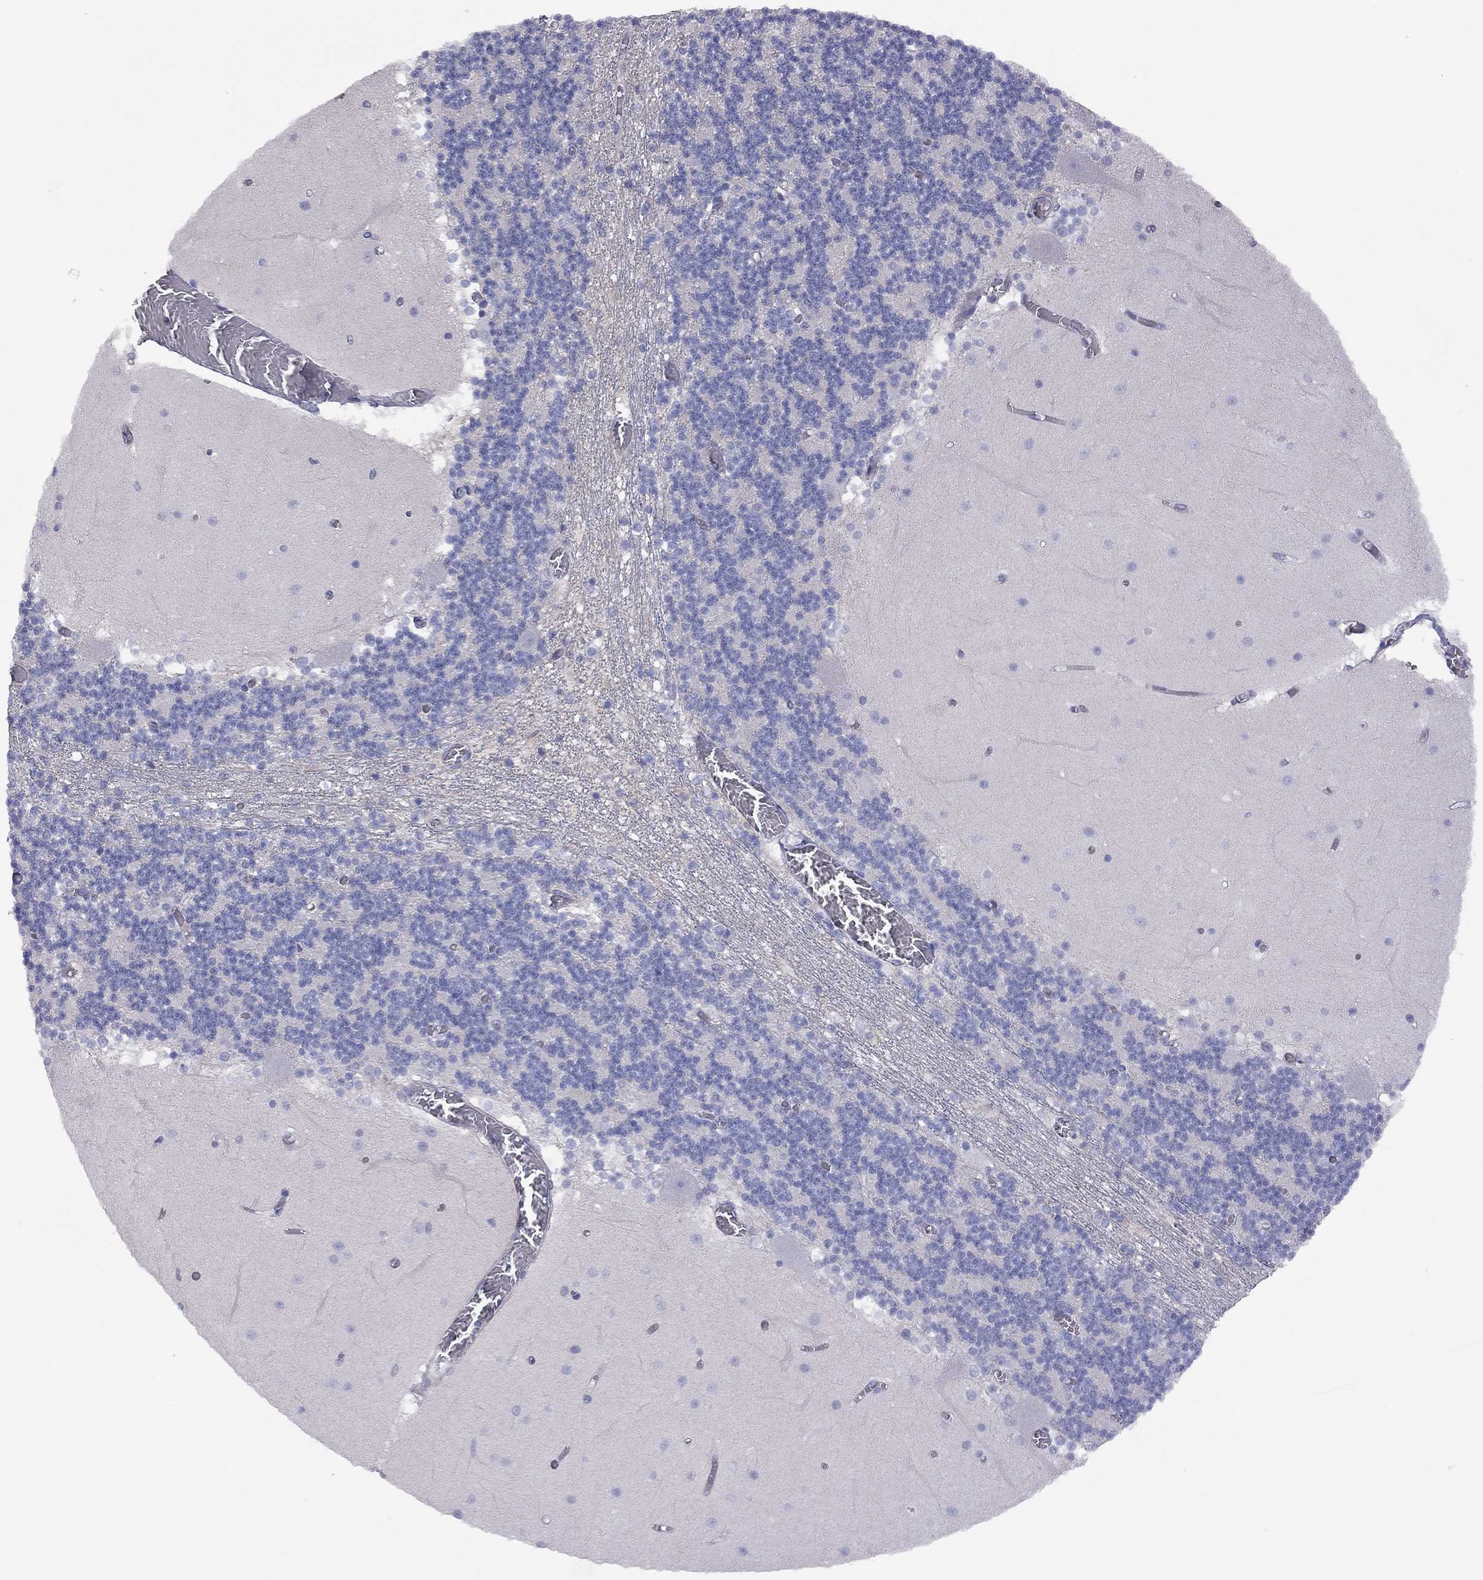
{"staining": {"intensity": "negative", "quantity": "none", "location": "none"}, "tissue": "cerebellum", "cell_type": "Cells in granular layer", "image_type": "normal", "snomed": [{"axis": "morphology", "description": "Normal tissue, NOS"}, {"axis": "topography", "description": "Cerebellum"}], "caption": "DAB (3,3'-diaminobenzidine) immunohistochemical staining of unremarkable human cerebellum exhibits no significant positivity in cells in granular layer. Nuclei are stained in blue.", "gene": "ADCYAP1", "patient": {"sex": "female", "age": 28}}